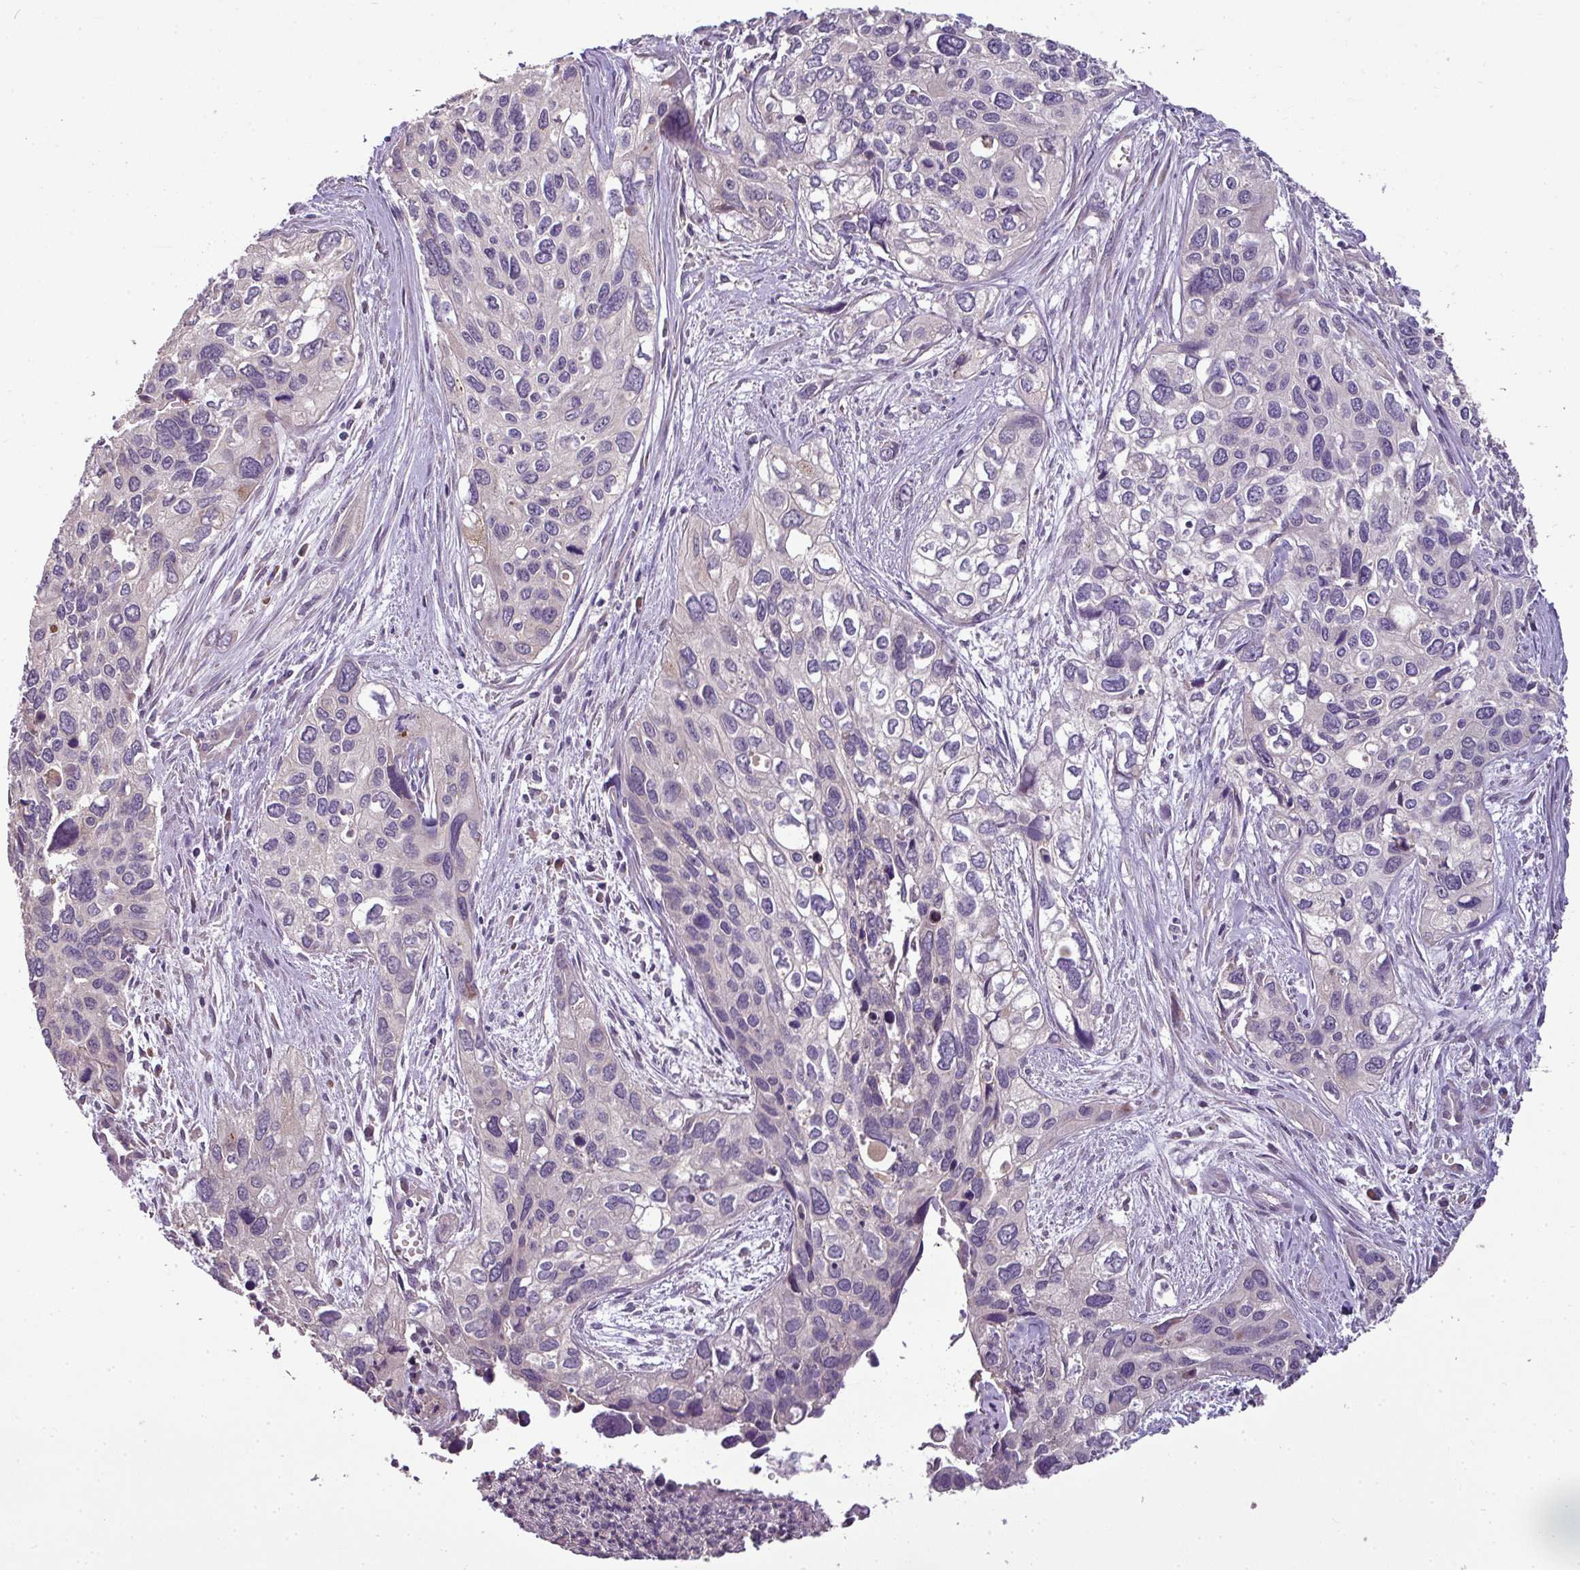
{"staining": {"intensity": "negative", "quantity": "none", "location": "none"}, "tissue": "cervical cancer", "cell_type": "Tumor cells", "image_type": "cancer", "snomed": [{"axis": "morphology", "description": "Squamous cell carcinoma, NOS"}, {"axis": "topography", "description": "Cervix"}], "caption": "Human cervical squamous cell carcinoma stained for a protein using immunohistochemistry (IHC) displays no expression in tumor cells.", "gene": "SPCS3", "patient": {"sex": "female", "age": 55}}